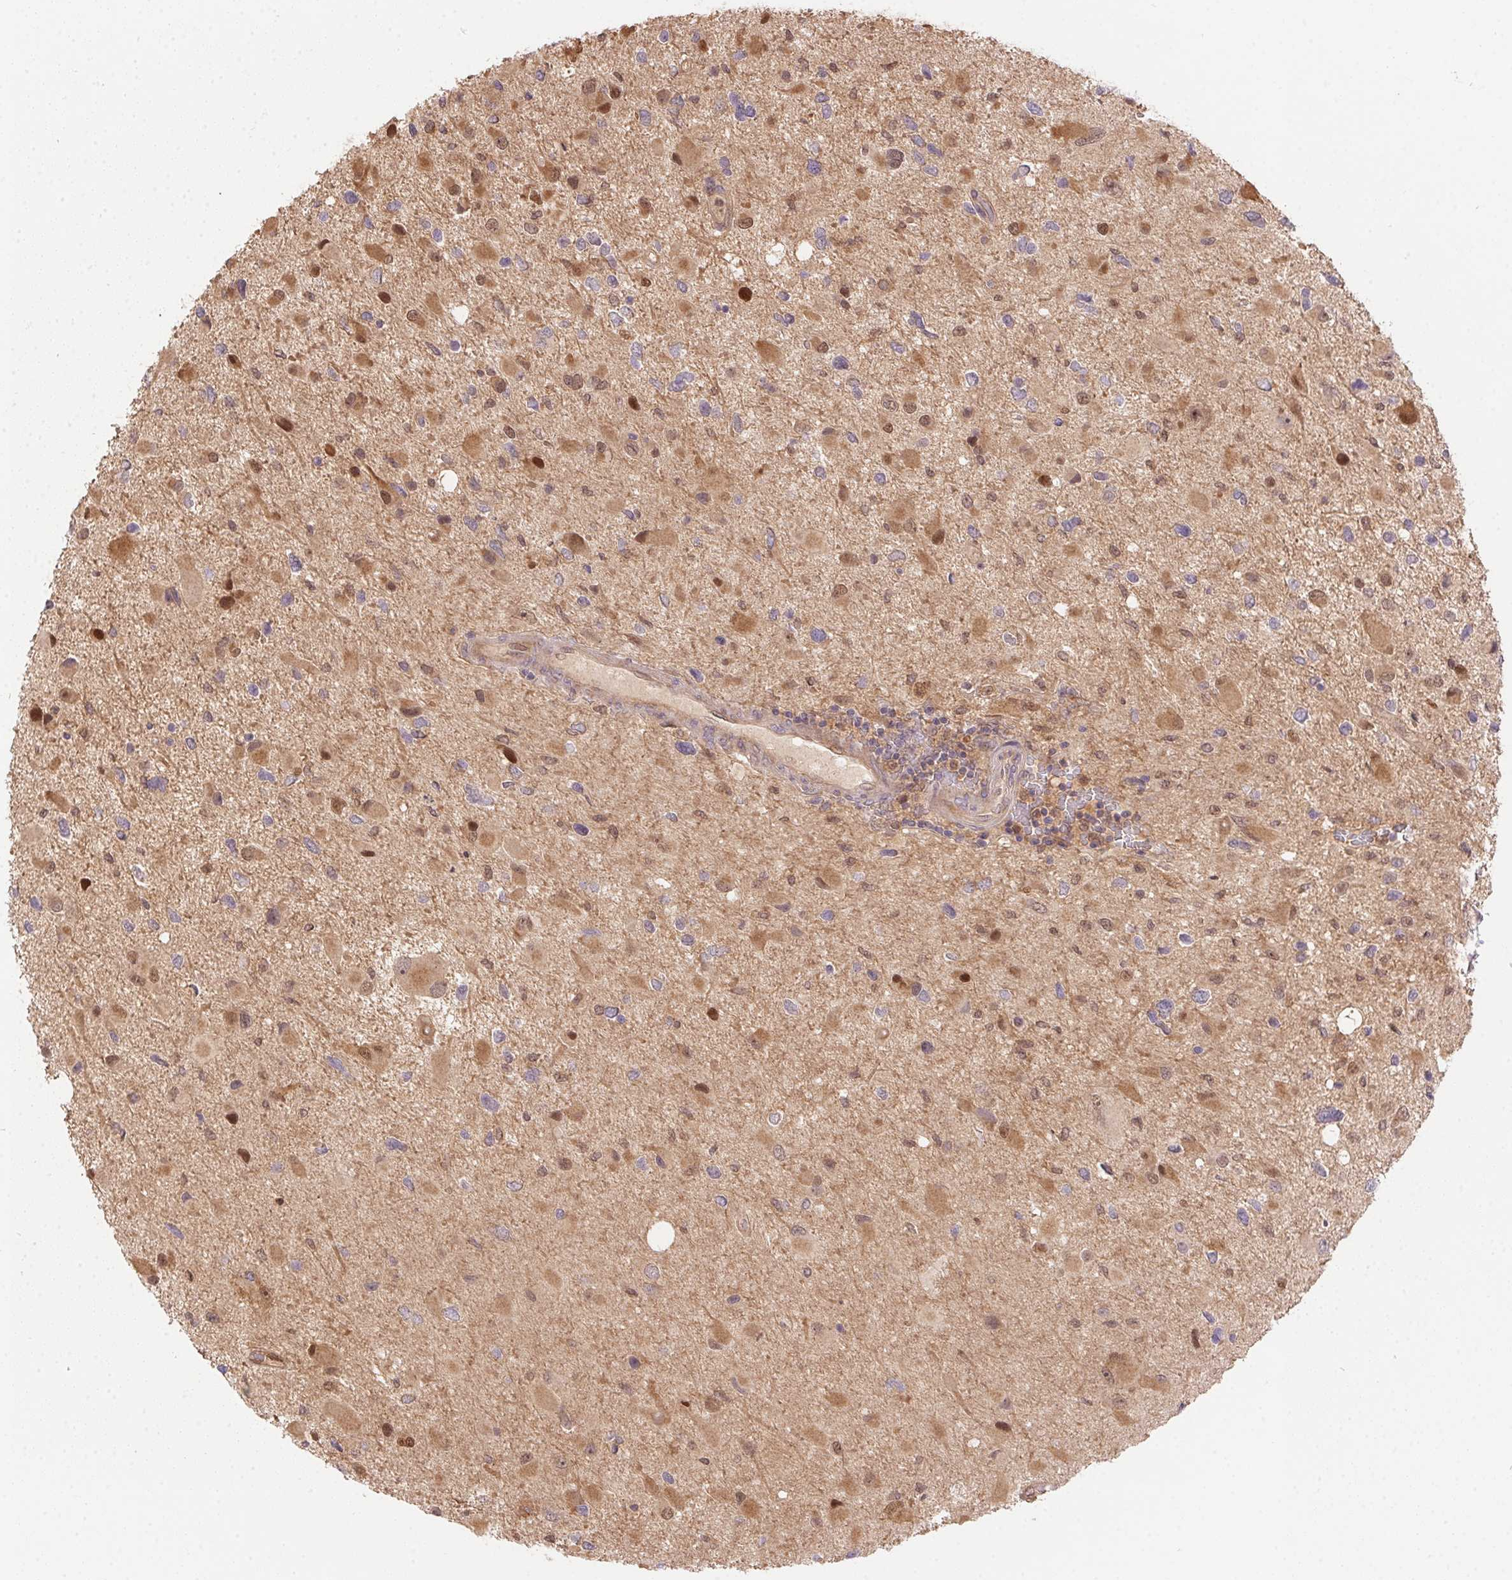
{"staining": {"intensity": "moderate", "quantity": "<25%", "location": "cytoplasmic/membranous,nuclear"}, "tissue": "glioma", "cell_type": "Tumor cells", "image_type": "cancer", "snomed": [{"axis": "morphology", "description": "Glioma, malignant, Low grade"}, {"axis": "topography", "description": "Brain"}], "caption": "High-magnification brightfield microscopy of low-grade glioma (malignant) stained with DAB (brown) and counterstained with hematoxylin (blue). tumor cells exhibit moderate cytoplasmic/membranous and nuclear staining is seen in approximately<25% of cells. (Stains: DAB in brown, nuclei in blue, Microscopy: brightfield microscopy at high magnification).", "gene": "NUDT16", "patient": {"sex": "female", "age": 32}}